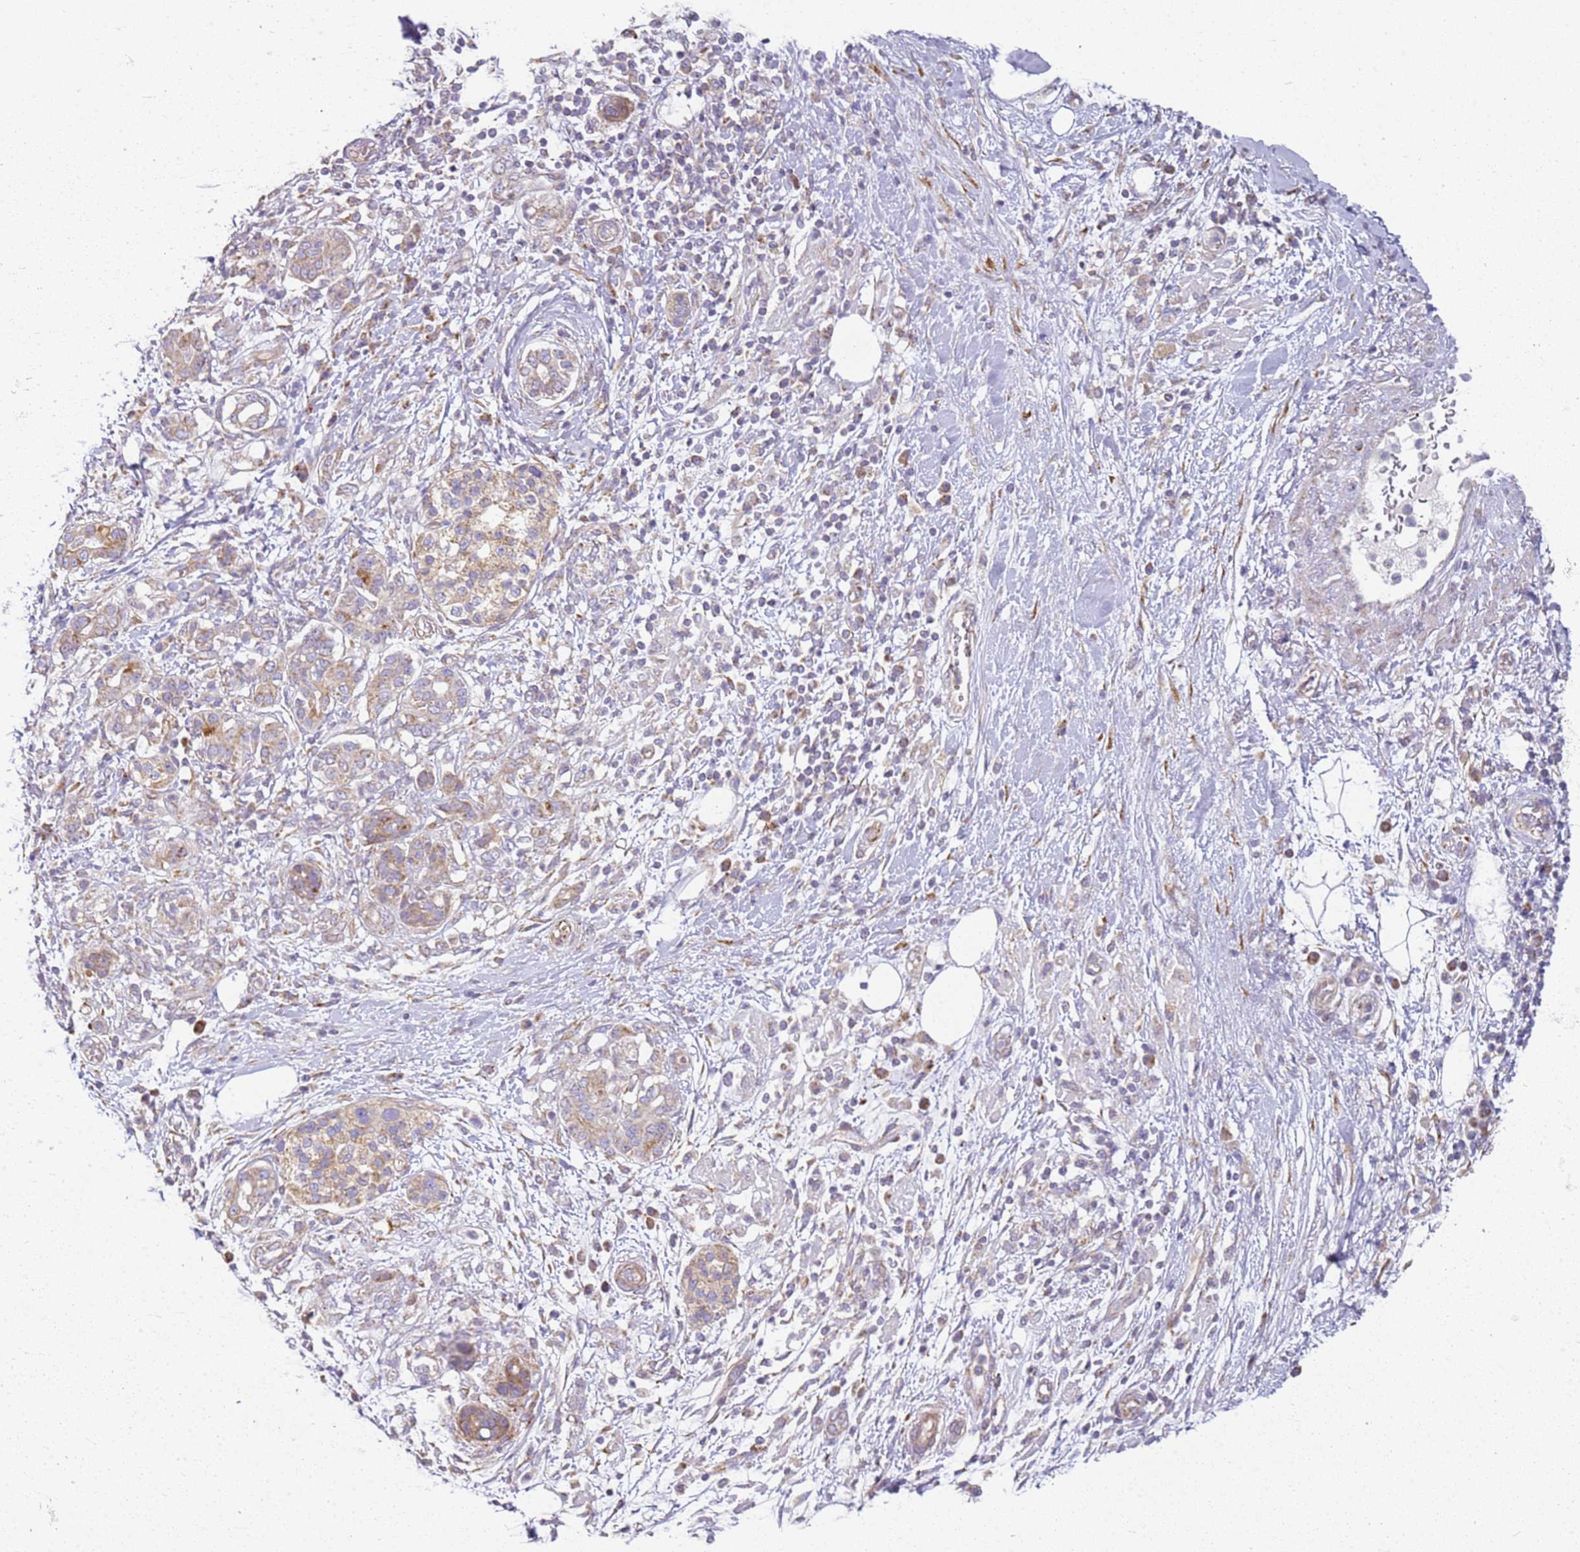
{"staining": {"intensity": "weak", "quantity": "25%-75%", "location": "cytoplasmic/membranous"}, "tissue": "pancreatic cancer", "cell_type": "Tumor cells", "image_type": "cancer", "snomed": [{"axis": "morphology", "description": "Adenocarcinoma, NOS"}, {"axis": "topography", "description": "Pancreas"}], "caption": "A histopathology image showing weak cytoplasmic/membranous expression in about 25%-75% of tumor cells in pancreatic cancer, as visualized by brown immunohistochemical staining.", "gene": "TMEM200C", "patient": {"sex": "female", "age": 73}}